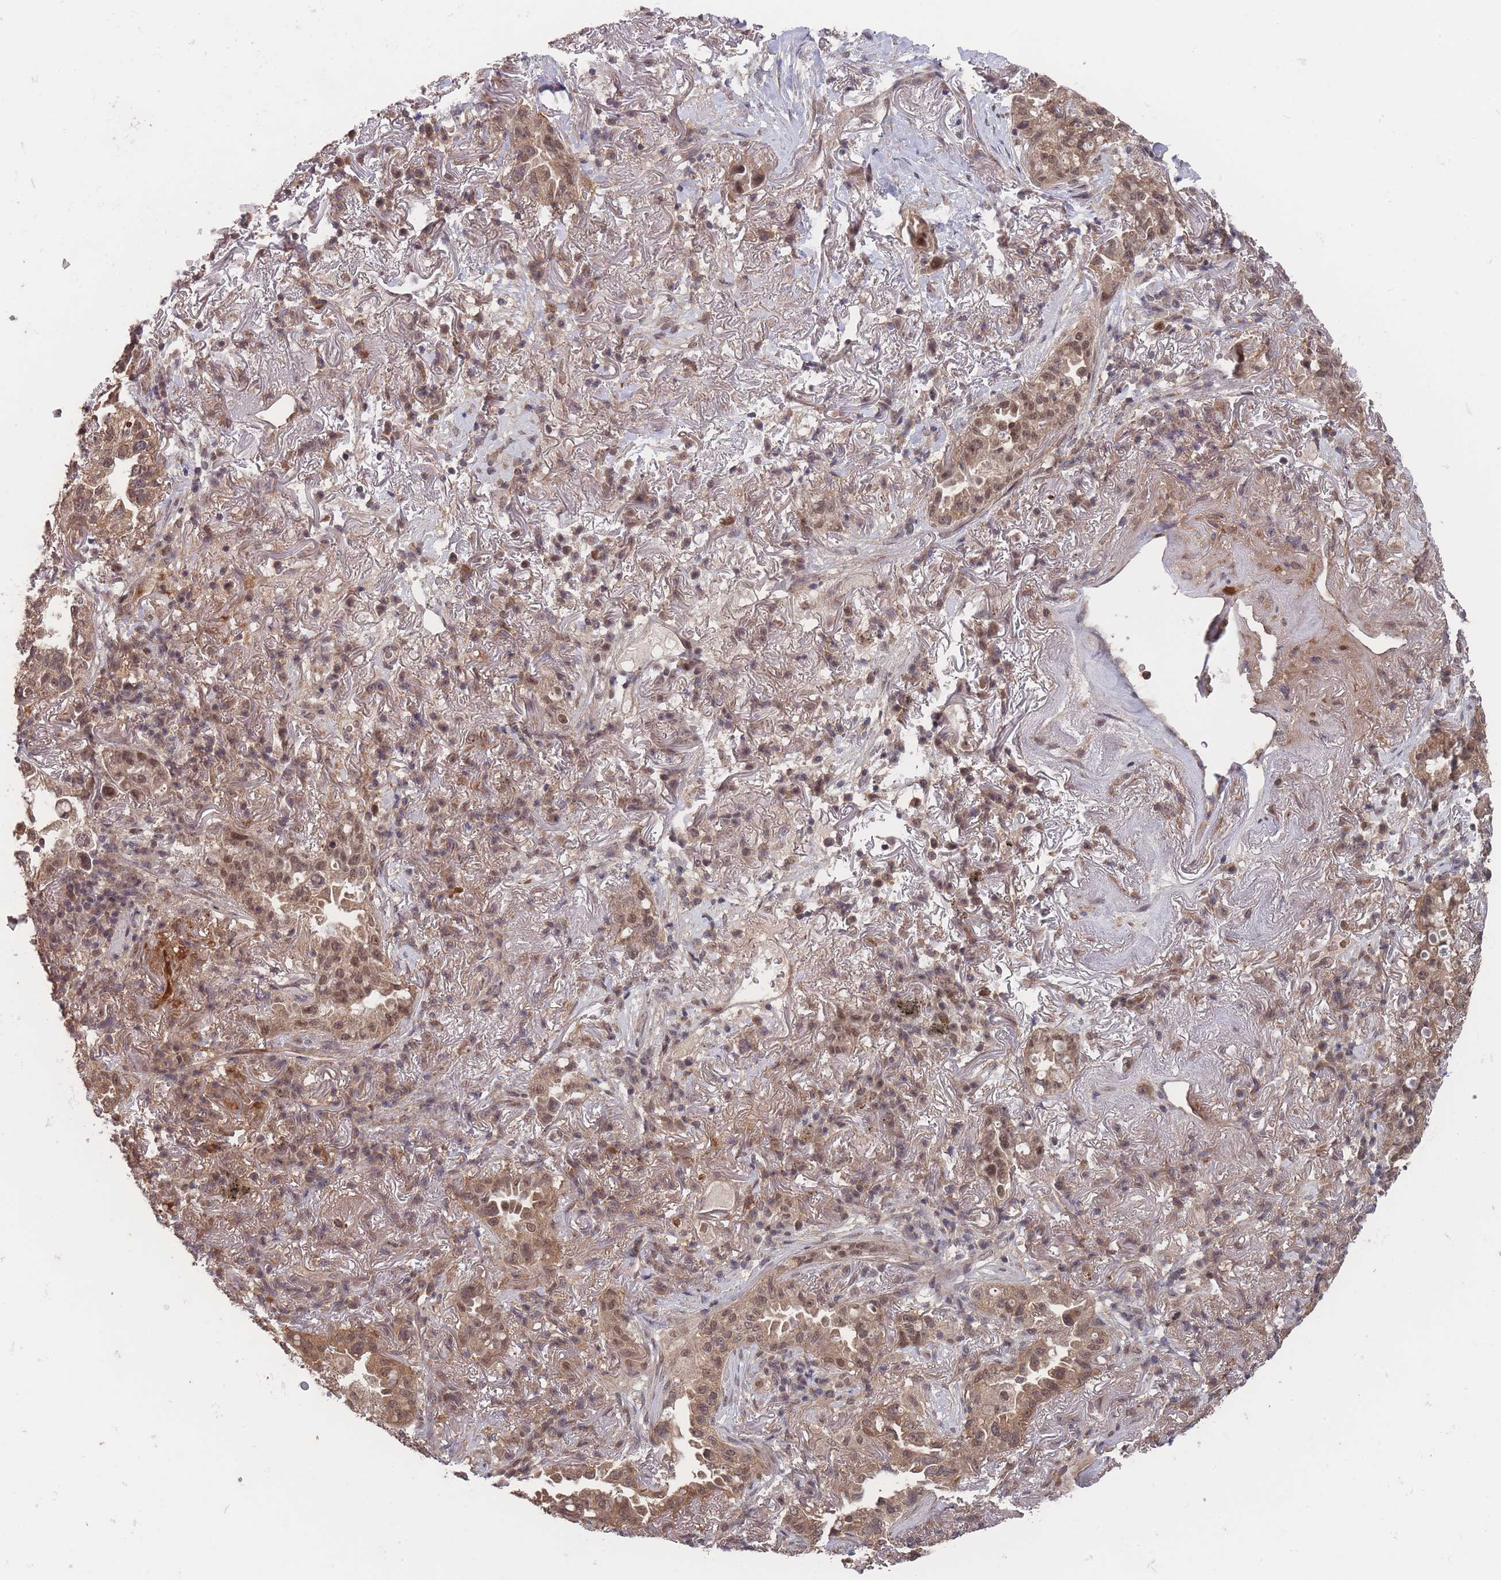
{"staining": {"intensity": "moderate", "quantity": ">75%", "location": "cytoplasmic/membranous,nuclear"}, "tissue": "lung cancer", "cell_type": "Tumor cells", "image_type": "cancer", "snomed": [{"axis": "morphology", "description": "Adenocarcinoma, NOS"}, {"axis": "topography", "description": "Lung"}], "caption": "This is a photomicrograph of IHC staining of adenocarcinoma (lung), which shows moderate positivity in the cytoplasmic/membranous and nuclear of tumor cells.", "gene": "SF3B1", "patient": {"sex": "female", "age": 69}}